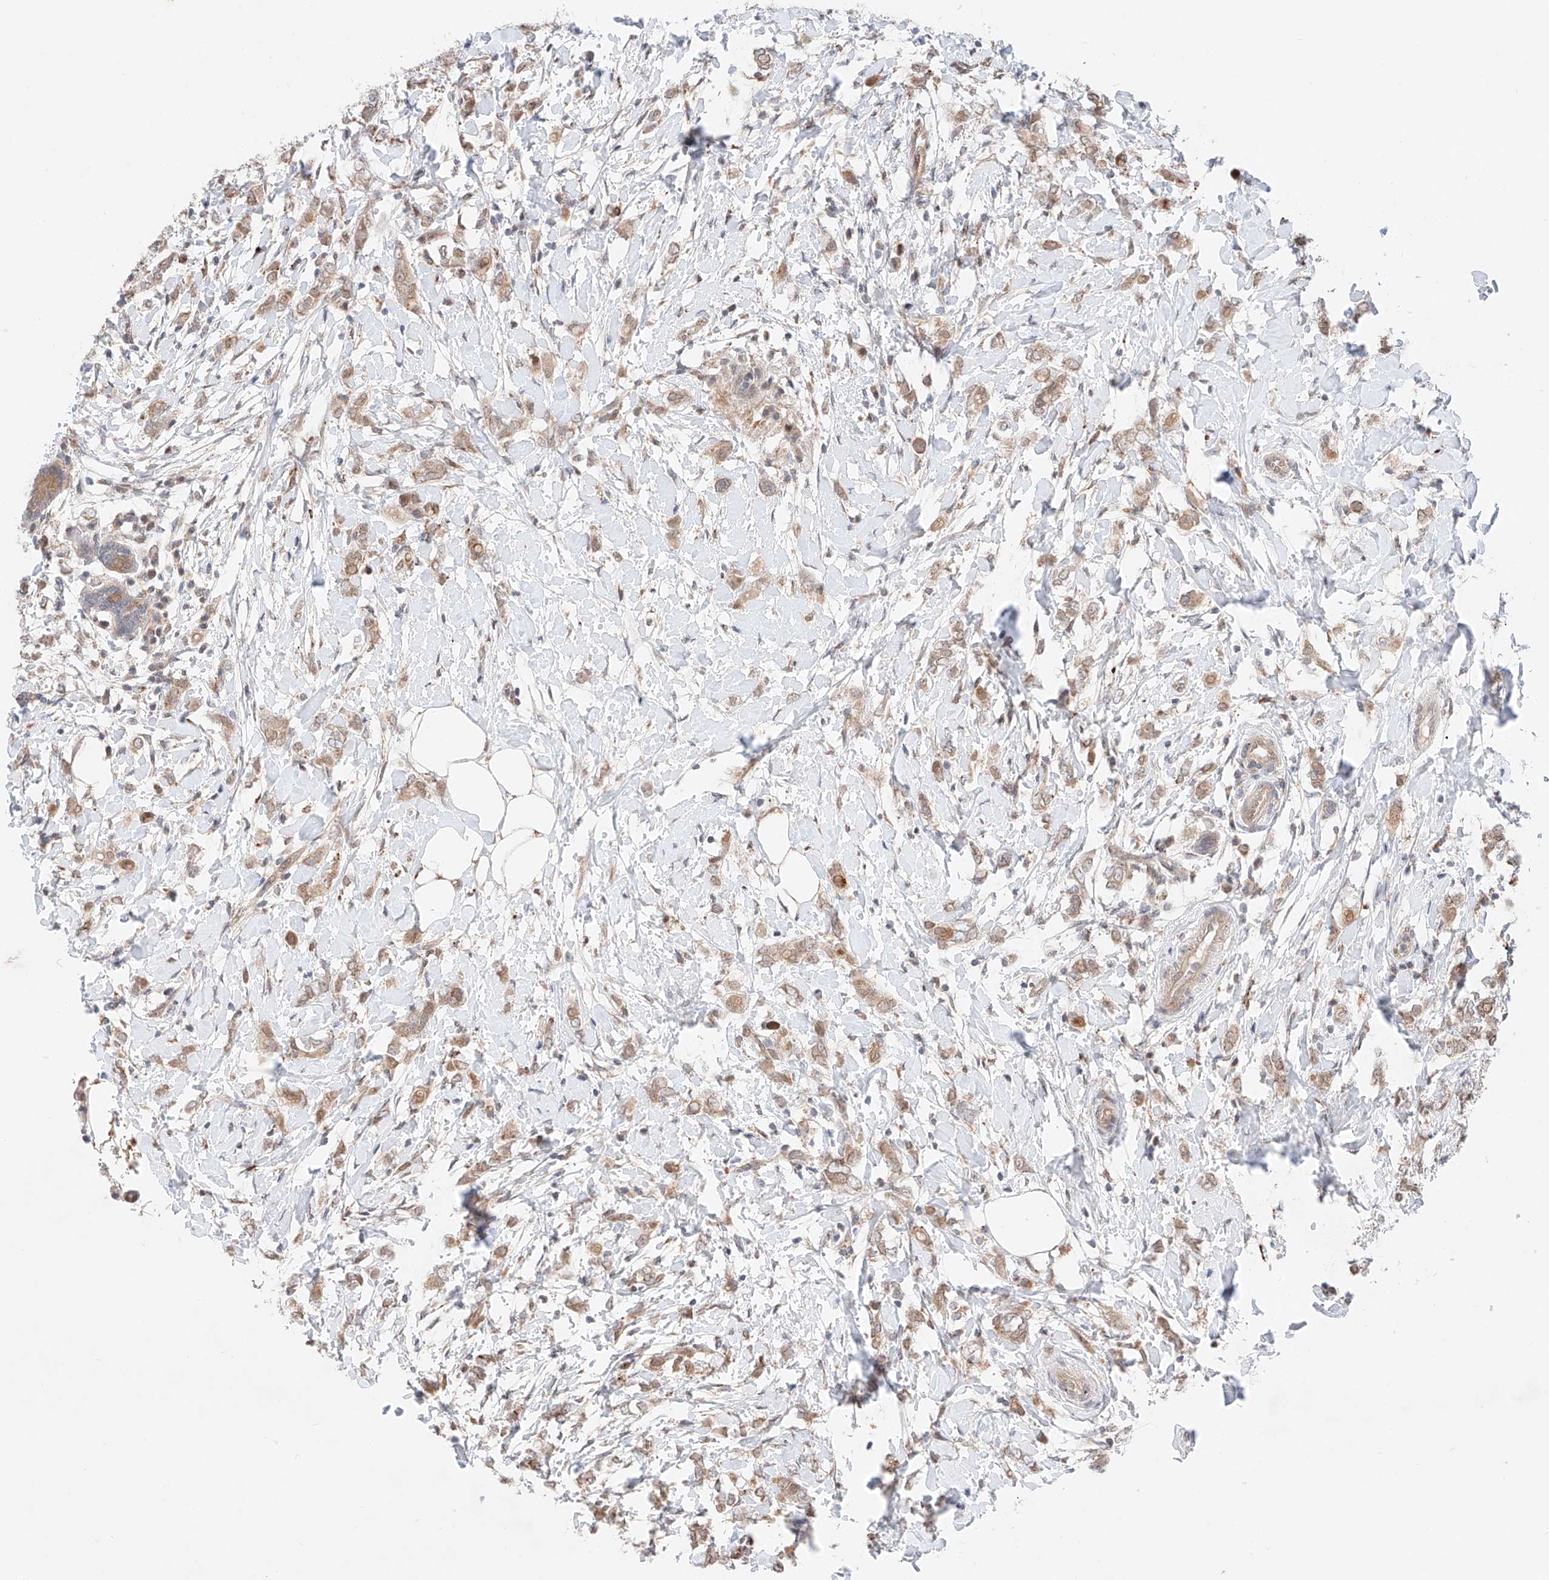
{"staining": {"intensity": "moderate", "quantity": ">75%", "location": "cytoplasmic/membranous"}, "tissue": "breast cancer", "cell_type": "Tumor cells", "image_type": "cancer", "snomed": [{"axis": "morphology", "description": "Normal tissue, NOS"}, {"axis": "morphology", "description": "Lobular carcinoma"}, {"axis": "topography", "description": "Breast"}], "caption": "This is a micrograph of IHC staining of breast lobular carcinoma, which shows moderate expression in the cytoplasmic/membranous of tumor cells.", "gene": "GCNT1", "patient": {"sex": "female", "age": 47}}